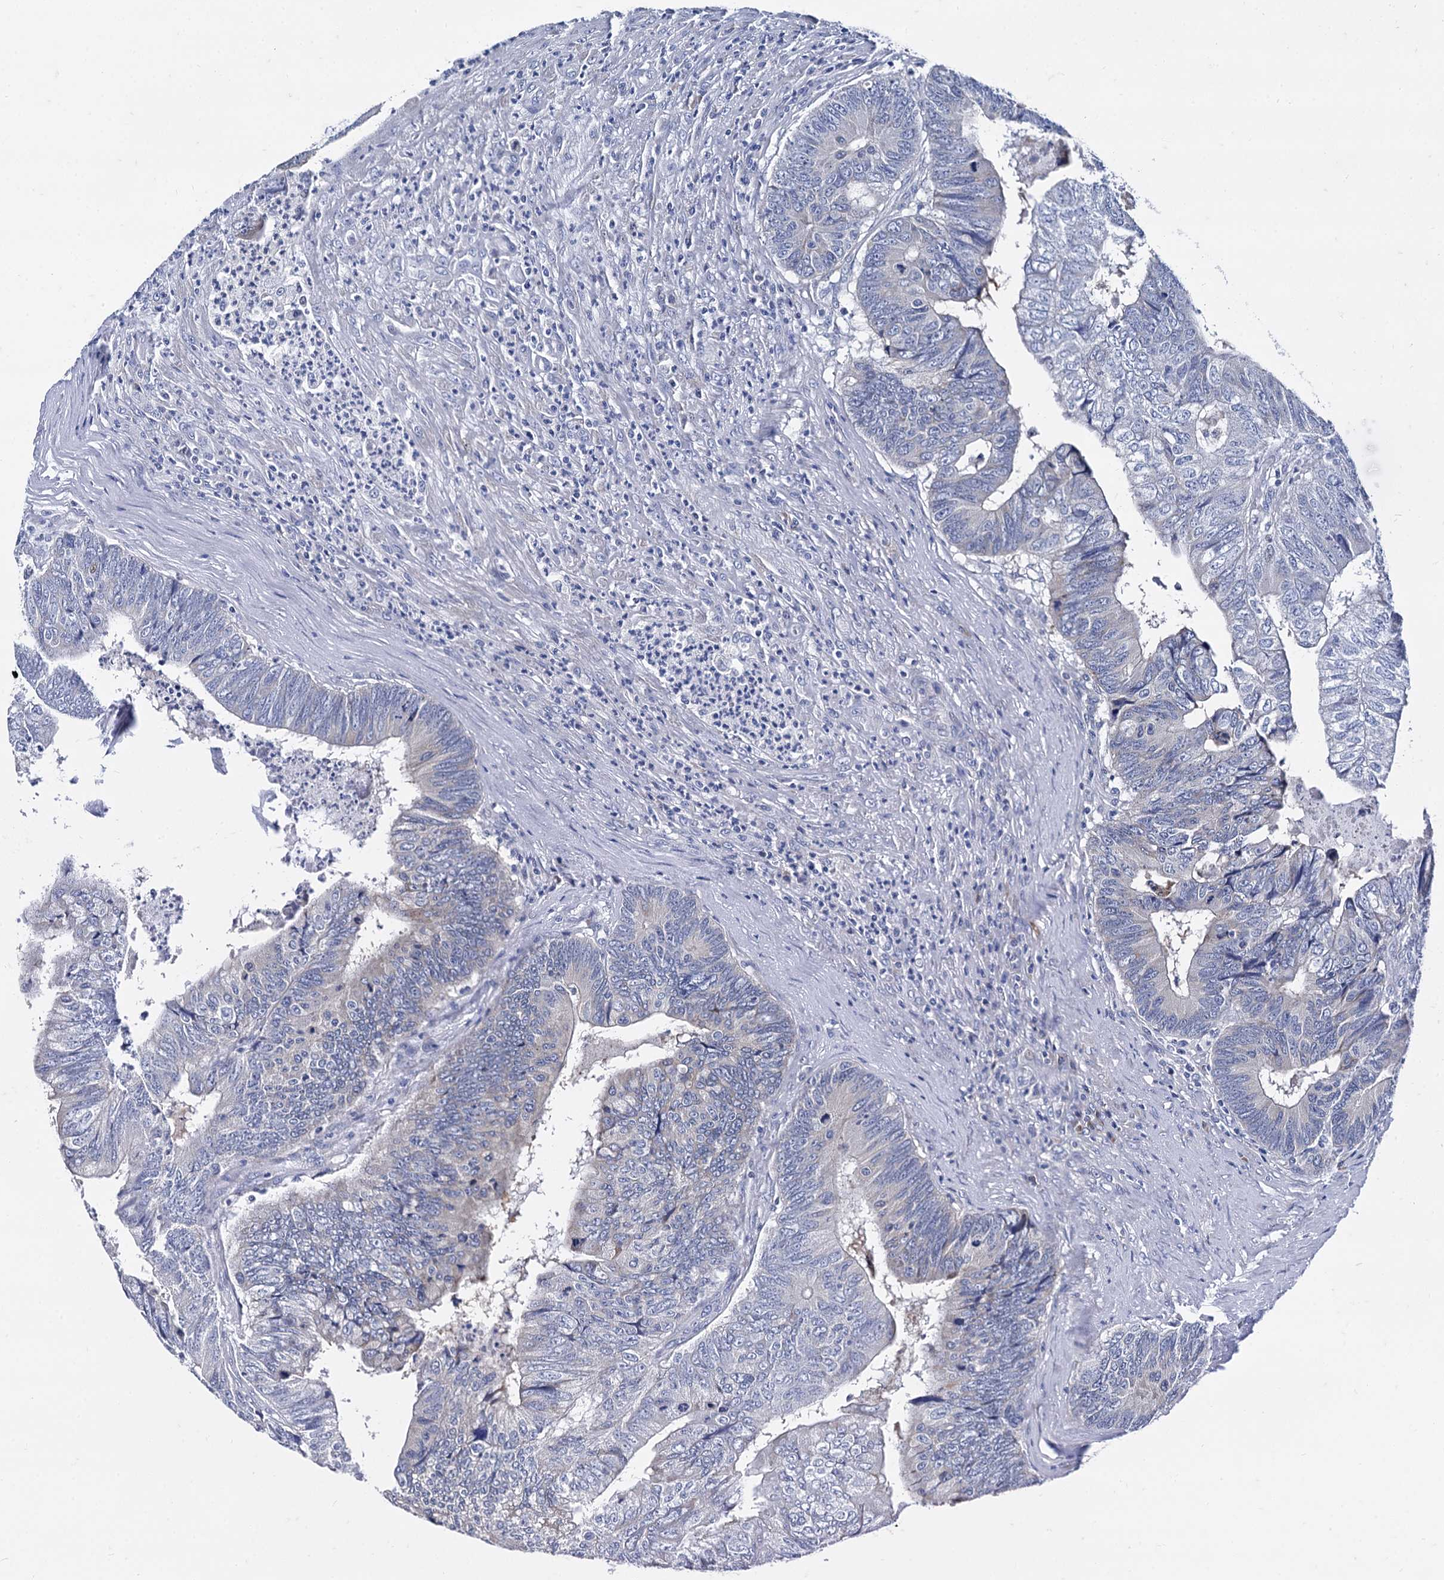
{"staining": {"intensity": "negative", "quantity": "none", "location": "none"}, "tissue": "colorectal cancer", "cell_type": "Tumor cells", "image_type": "cancer", "snomed": [{"axis": "morphology", "description": "Adenocarcinoma, NOS"}, {"axis": "topography", "description": "Colon"}], "caption": "Immunohistochemical staining of adenocarcinoma (colorectal) displays no significant positivity in tumor cells. Brightfield microscopy of immunohistochemistry (IHC) stained with DAB (3,3'-diaminobenzidine) (brown) and hematoxylin (blue), captured at high magnification.", "gene": "FOXR2", "patient": {"sex": "female", "age": 67}}